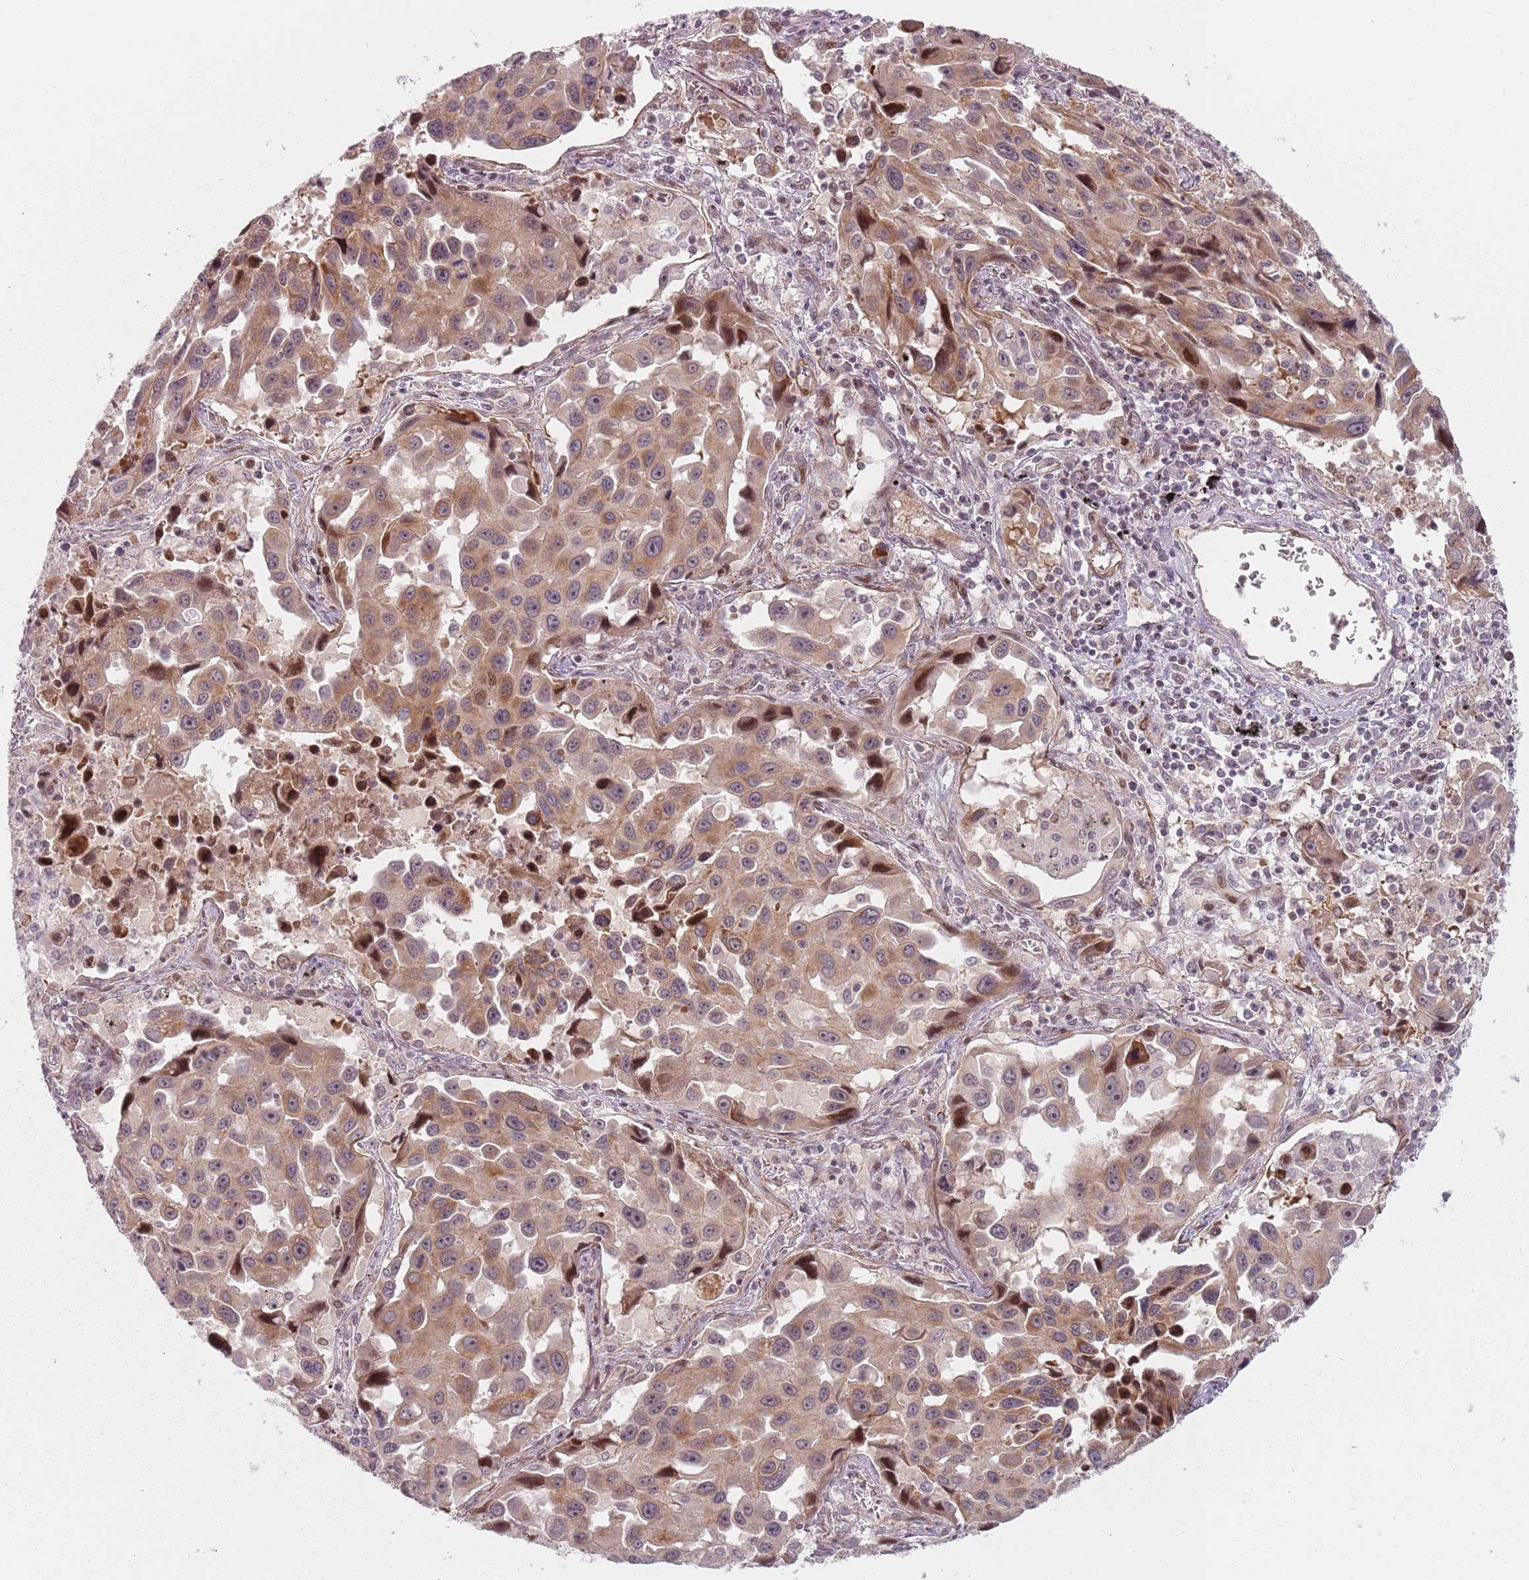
{"staining": {"intensity": "moderate", "quantity": ">75%", "location": "cytoplasmic/membranous,nuclear"}, "tissue": "lung cancer", "cell_type": "Tumor cells", "image_type": "cancer", "snomed": [{"axis": "morphology", "description": "Adenocarcinoma, NOS"}, {"axis": "topography", "description": "Lung"}], "caption": "The image demonstrates immunohistochemical staining of lung cancer (adenocarcinoma). There is moderate cytoplasmic/membranous and nuclear positivity is identified in about >75% of tumor cells.", "gene": "RPS6KA2", "patient": {"sex": "male", "age": 66}}